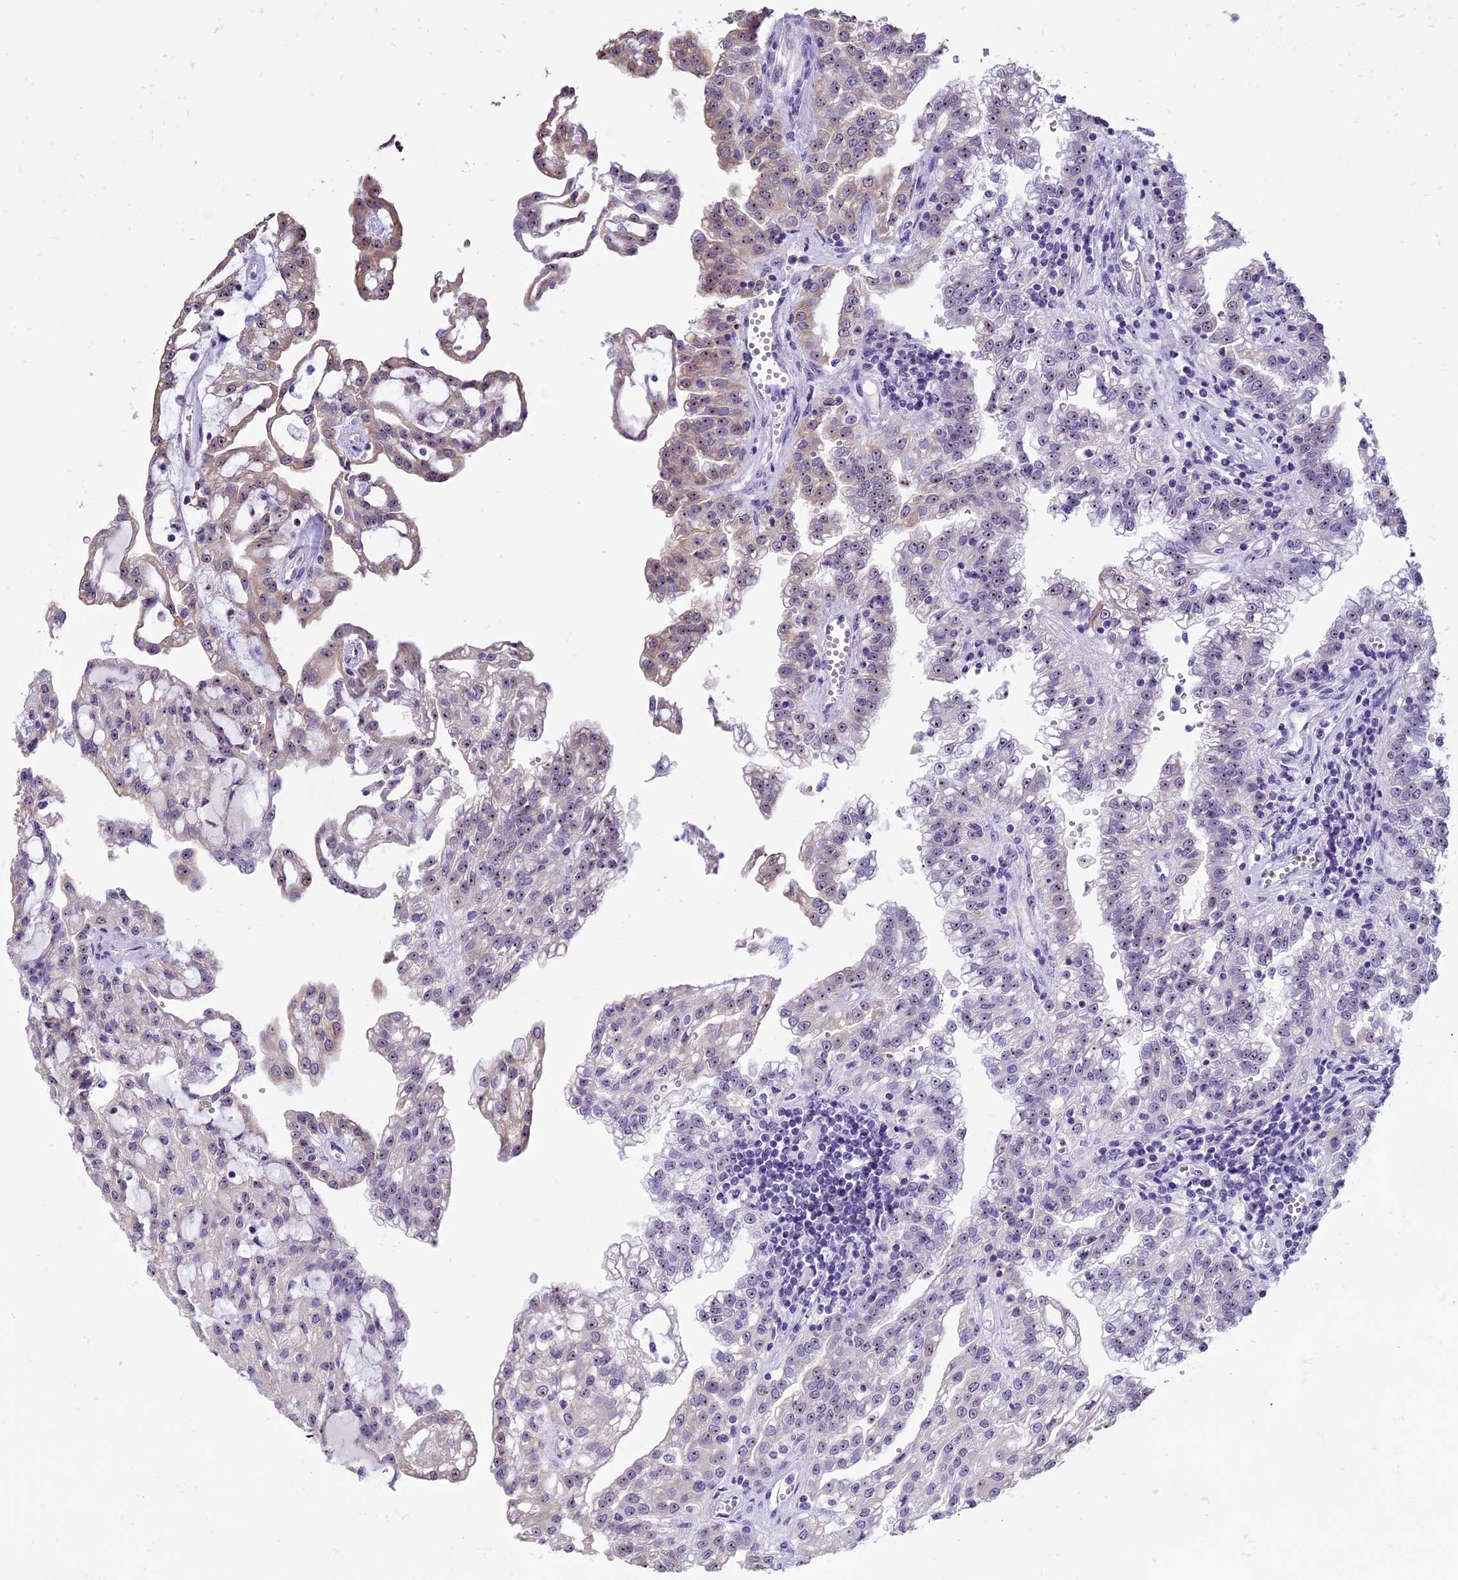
{"staining": {"intensity": "weak", "quantity": "25%-75%", "location": "nuclear"}, "tissue": "renal cancer", "cell_type": "Tumor cells", "image_type": "cancer", "snomed": [{"axis": "morphology", "description": "Adenocarcinoma, NOS"}, {"axis": "topography", "description": "Kidney"}], "caption": "Protein analysis of renal cancer (adenocarcinoma) tissue shows weak nuclear positivity in approximately 25%-75% of tumor cells.", "gene": "TBL3", "patient": {"sex": "male", "age": 63}}